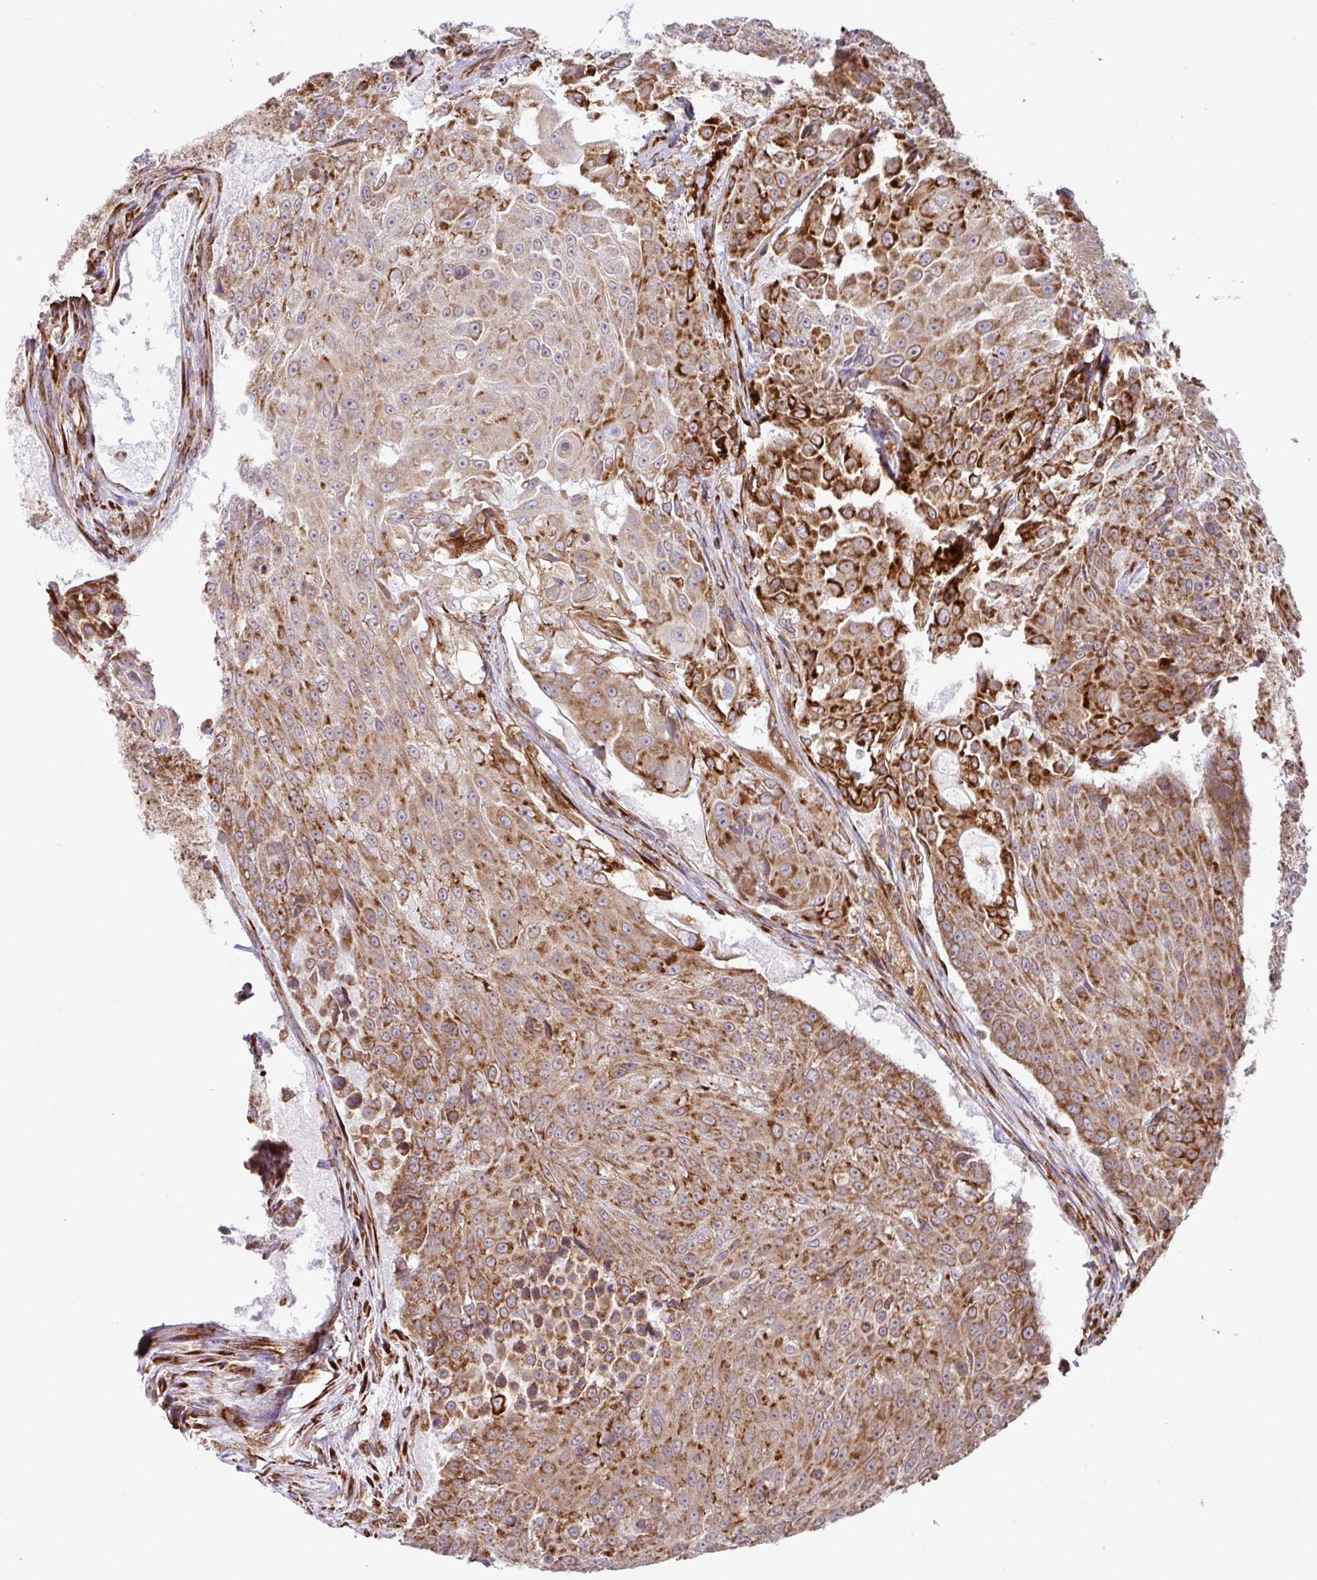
{"staining": {"intensity": "moderate", "quantity": ">75%", "location": "cytoplasmic/membranous"}, "tissue": "urothelial cancer", "cell_type": "Tumor cells", "image_type": "cancer", "snomed": [{"axis": "morphology", "description": "Urothelial carcinoma, High grade"}, {"axis": "topography", "description": "Urinary bladder"}], "caption": "Urothelial cancer stained for a protein displays moderate cytoplasmic/membranous positivity in tumor cells. The staining was performed using DAB (3,3'-diaminobenzidine), with brown indicating positive protein expression. Nuclei are stained blue with hematoxylin.", "gene": "SLC39A7", "patient": {"sex": "female", "age": 63}}